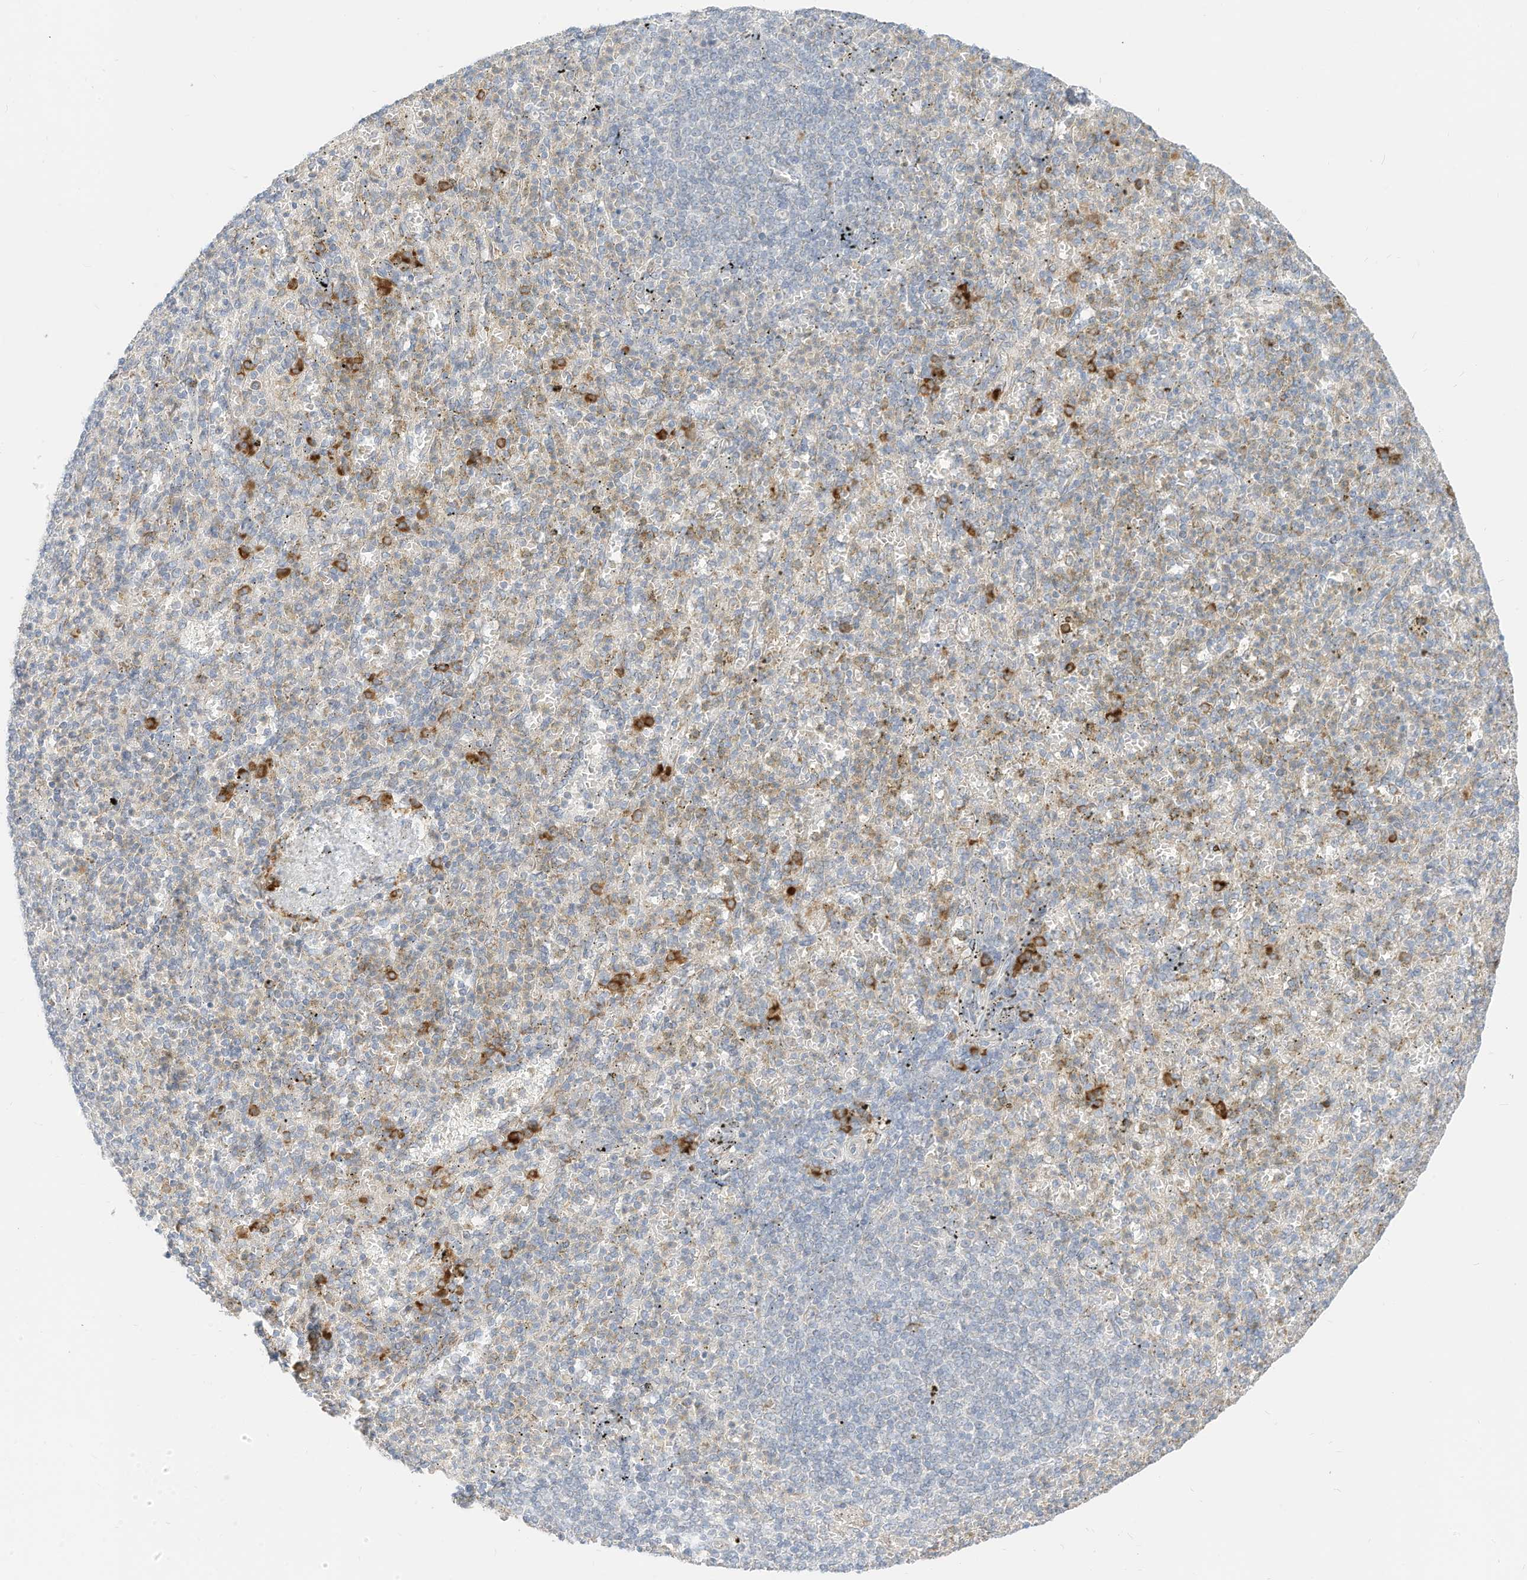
{"staining": {"intensity": "moderate", "quantity": "<25%", "location": "cytoplasmic/membranous"}, "tissue": "spleen", "cell_type": "Cells in red pulp", "image_type": "normal", "snomed": [{"axis": "morphology", "description": "Normal tissue, NOS"}, {"axis": "topography", "description": "Spleen"}], "caption": "Protein expression analysis of normal spleen shows moderate cytoplasmic/membranous positivity in about <25% of cells in red pulp.", "gene": "STT3A", "patient": {"sex": "female", "age": 74}}